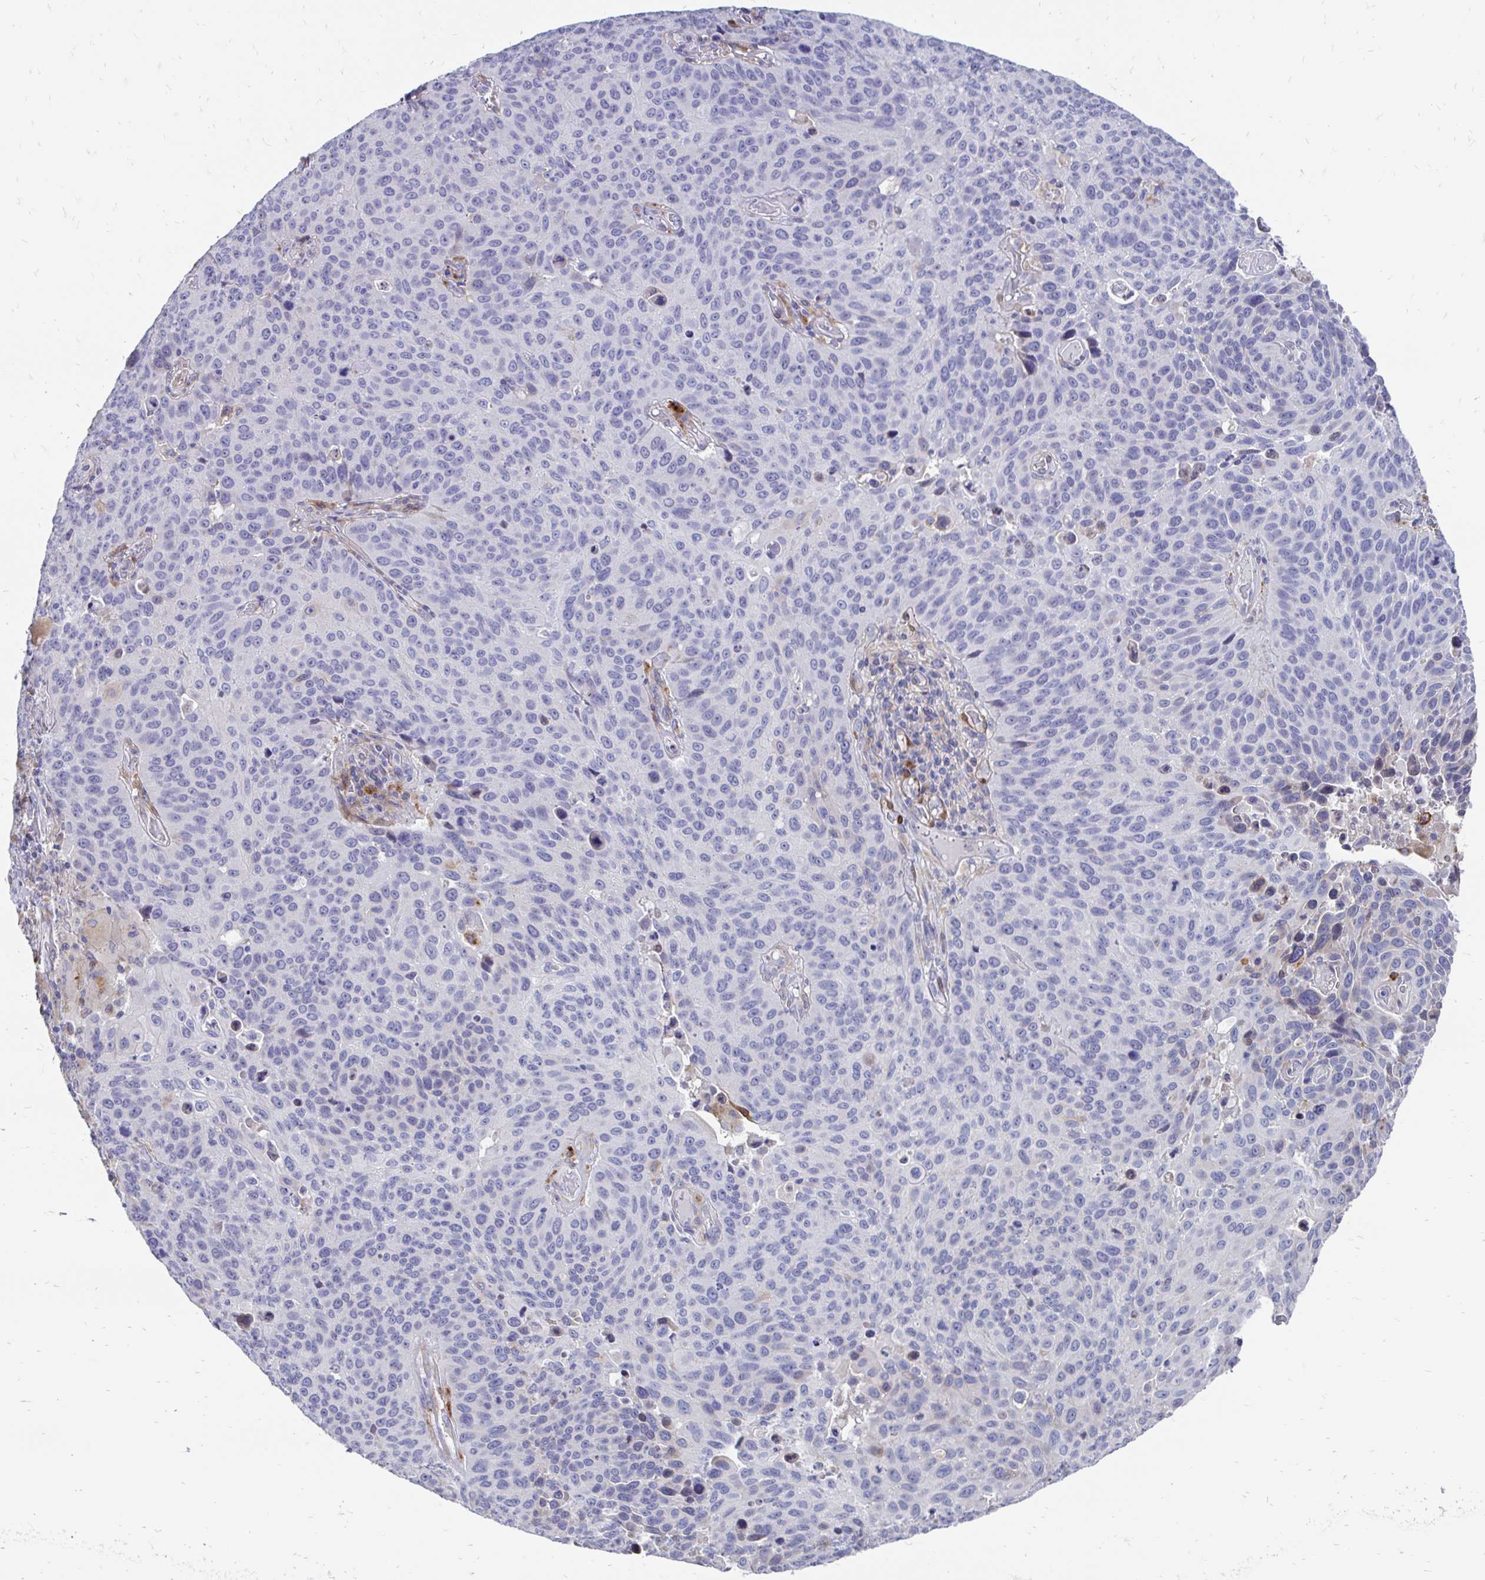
{"staining": {"intensity": "negative", "quantity": "none", "location": "none"}, "tissue": "lung cancer", "cell_type": "Tumor cells", "image_type": "cancer", "snomed": [{"axis": "morphology", "description": "Squamous cell carcinoma, NOS"}, {"axis": "topography", "description": "Lung"}], "caption": "Tumor cells are negative for brown protein staining in lung squamous cell carcinoma.", "gene": "CDKL1", "patient": {"sex": "male", "age": 68}}